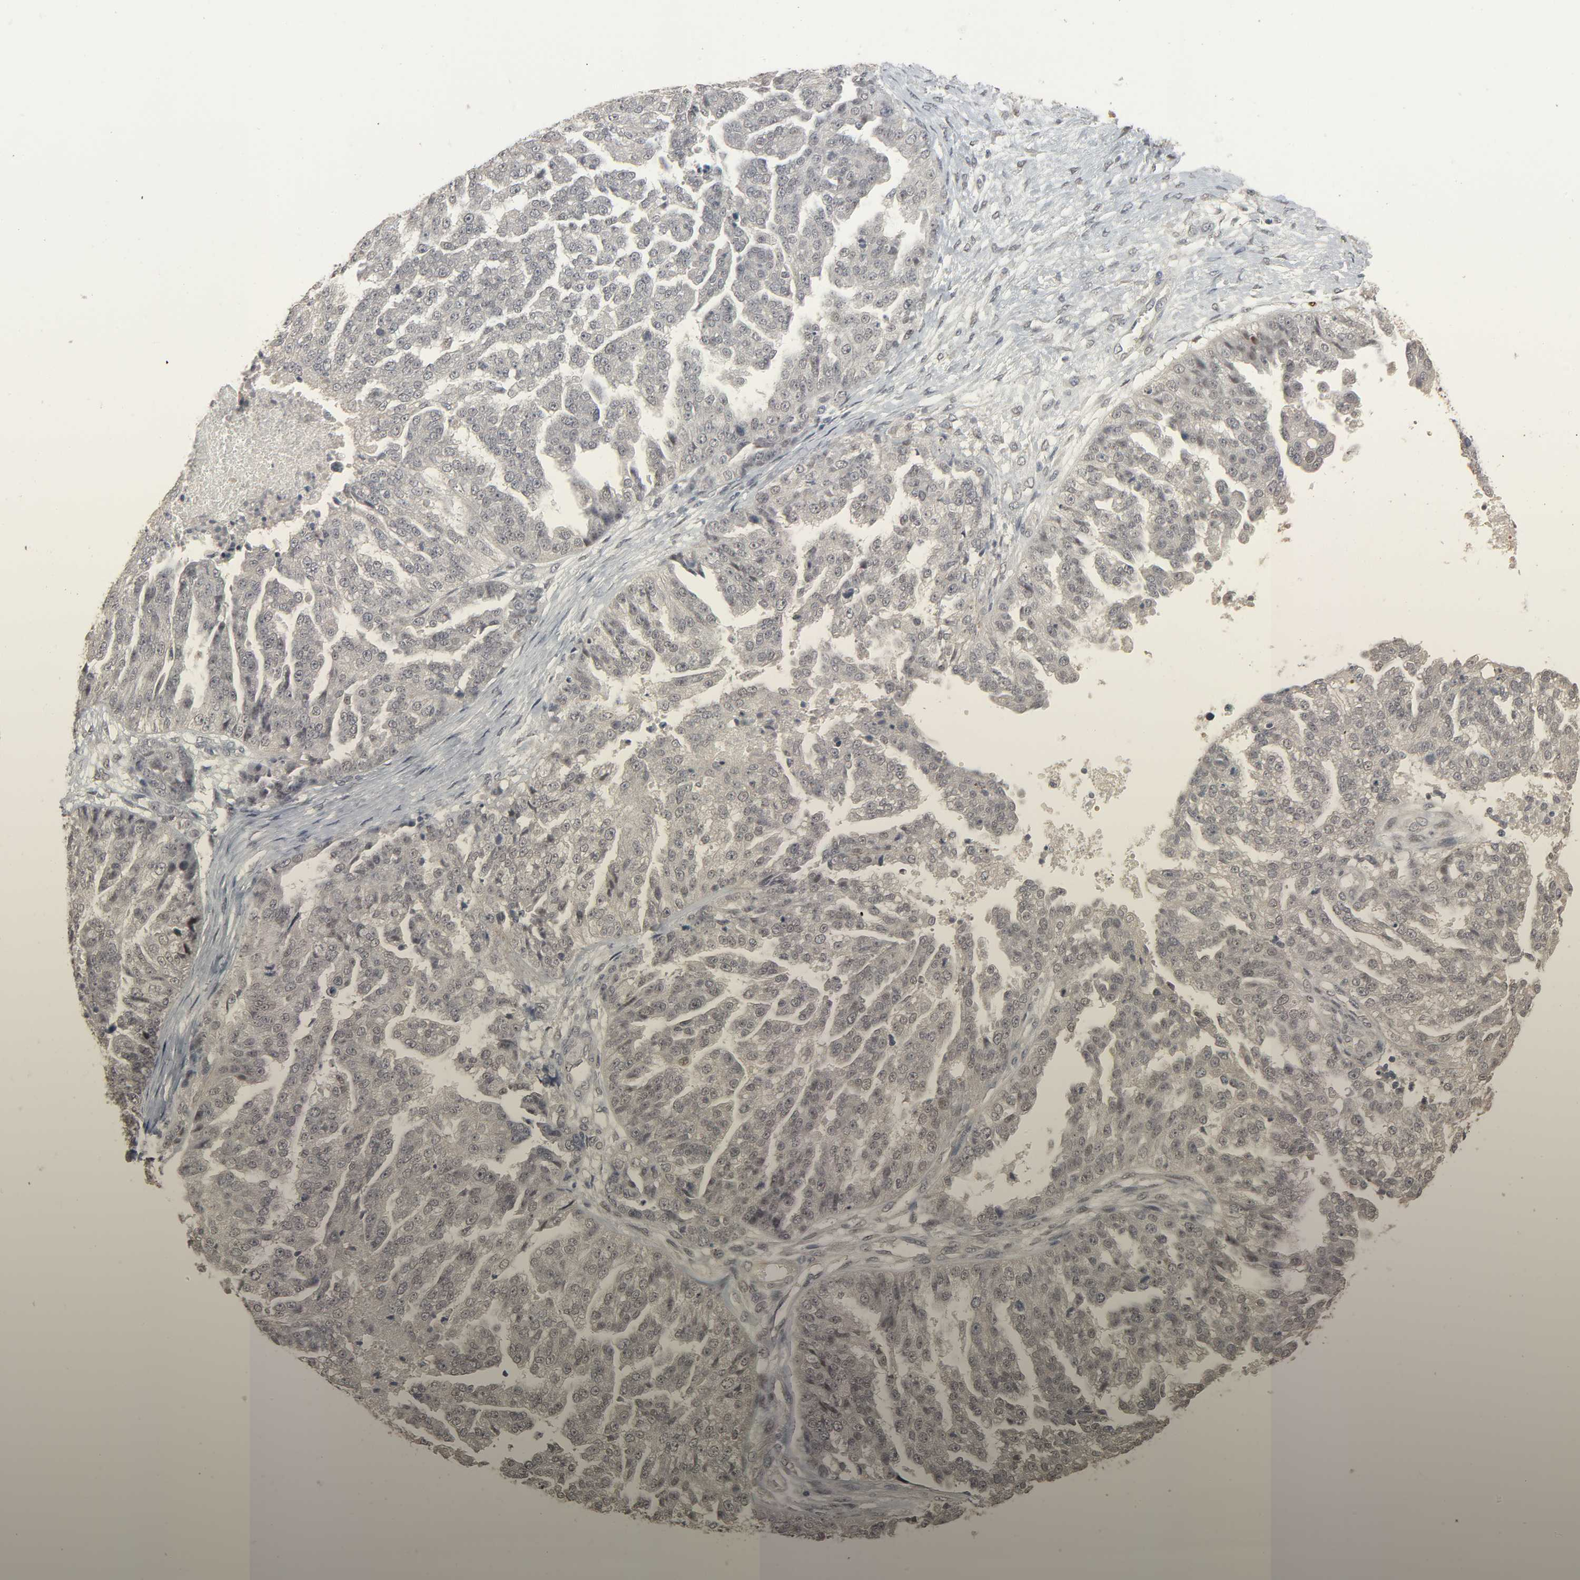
{"staining": {"intensity": "negative", "quantity": "none", "location": "none"}, "tissue": "ovarian cancer", "cell_type": "Tumor cells", "image_type": "cancer", "snomed": [{"axis": "morphology", "description": "Cystadenocarcinoma, serous, NOS"}, {"axis": "topography", "description": "Ovary"}], "caption": "Tumor cells show no significant protein staining in serous cystadenocarcinoma (ovarian).", "gene": "ZNF222", "patient": {"sex": "female", "age": 58}}